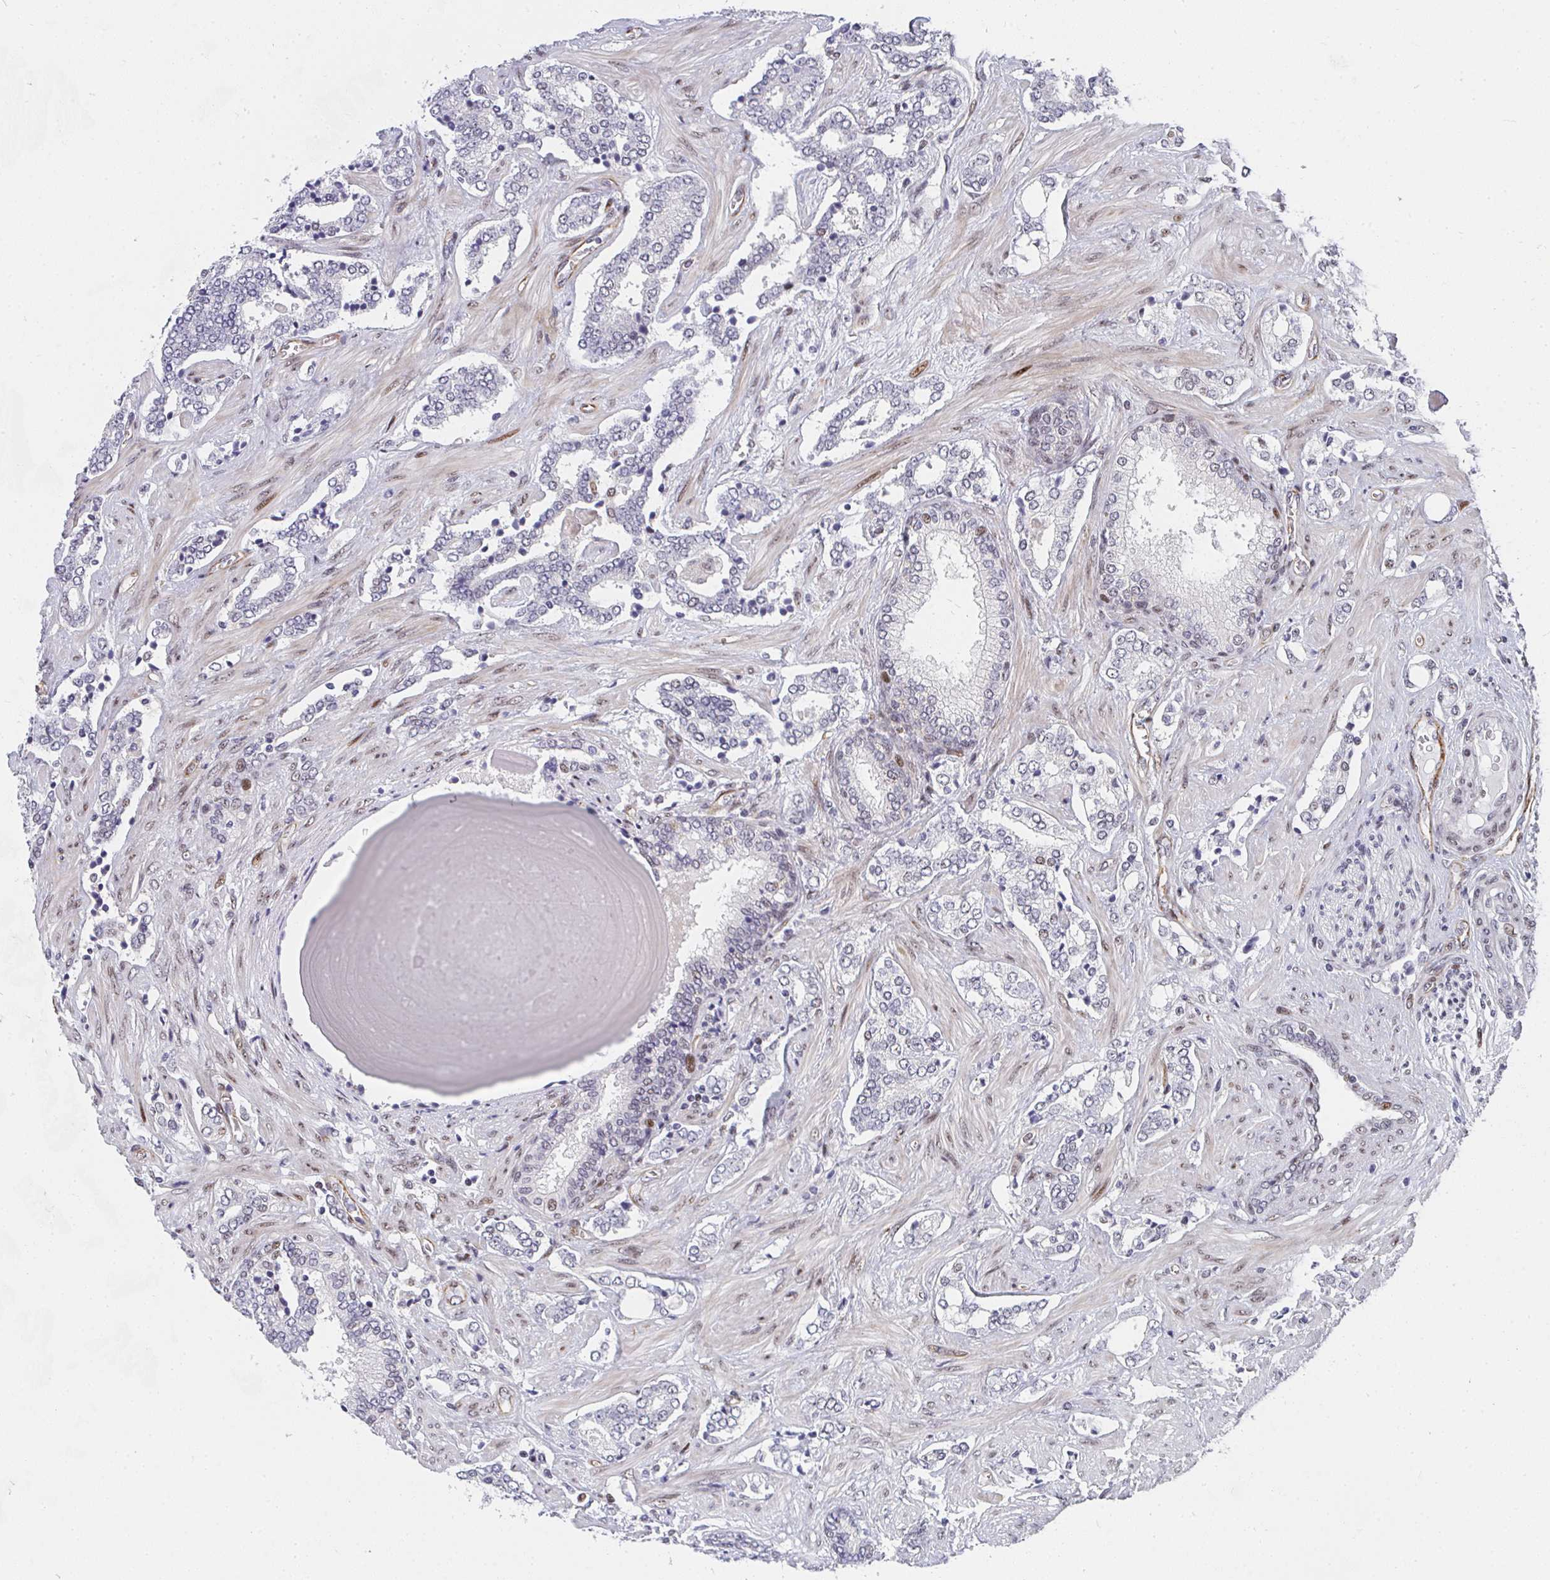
{"staining": {"intensity": "negative", "quantity": "none", "location": "none"}, "tissue": "prostate cancer", "cell_type": "Tumor cells", "image_type": "cancer", "snomed": [{"axis": "morphology", "description": "Adenocarcinoma, High grade"}, {"axis": "topography", "description": "Prostate"}], "caption": "A photomicrograph of human prostate cancer (adenocarcinoma (high-grade)) is negative for staining in tumor cells.", "gene": "ZIC3", "patient": {"sex": "male", "age": 60}}